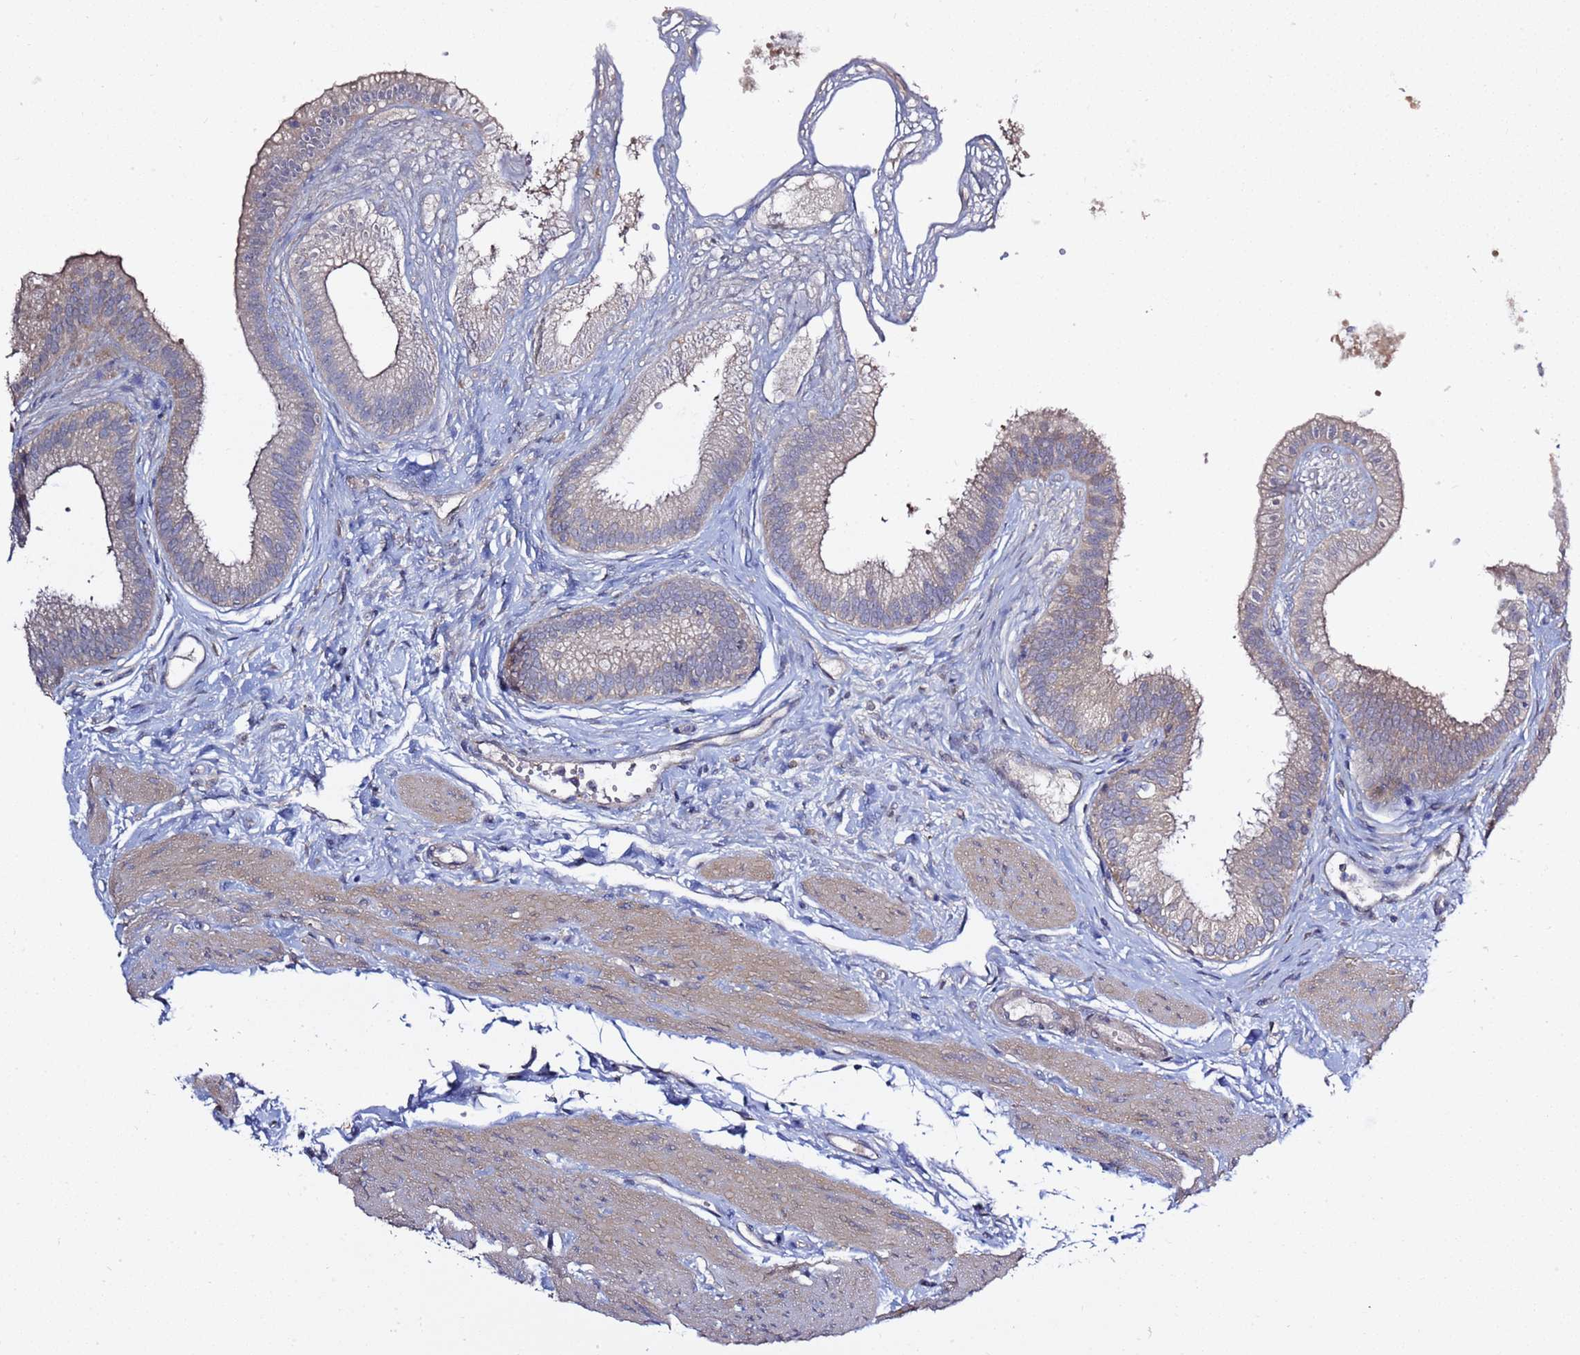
{"staining": {"intensity": "weak", "quantity": "25%-75%", "location": "cytoplasmic/membranous"}, "tissue": "gallbladder", "cell_type": "Glandular cells", "image_type": "normal", "snomed": [{"axis": "morphology", "description": "Normal tissue, NOS"}, {"axis": "topography", "description": "Gallbladder"}], "caption": "Immunohistochemical staining of unremarkable human gallbladder reveals 25%-75% levels of weak cytoplasmic/membranous protein expression in about 25%-75% of glandular cells.", "gene": "RABL2A", "patient": {"sex": "female", "age": 54}}